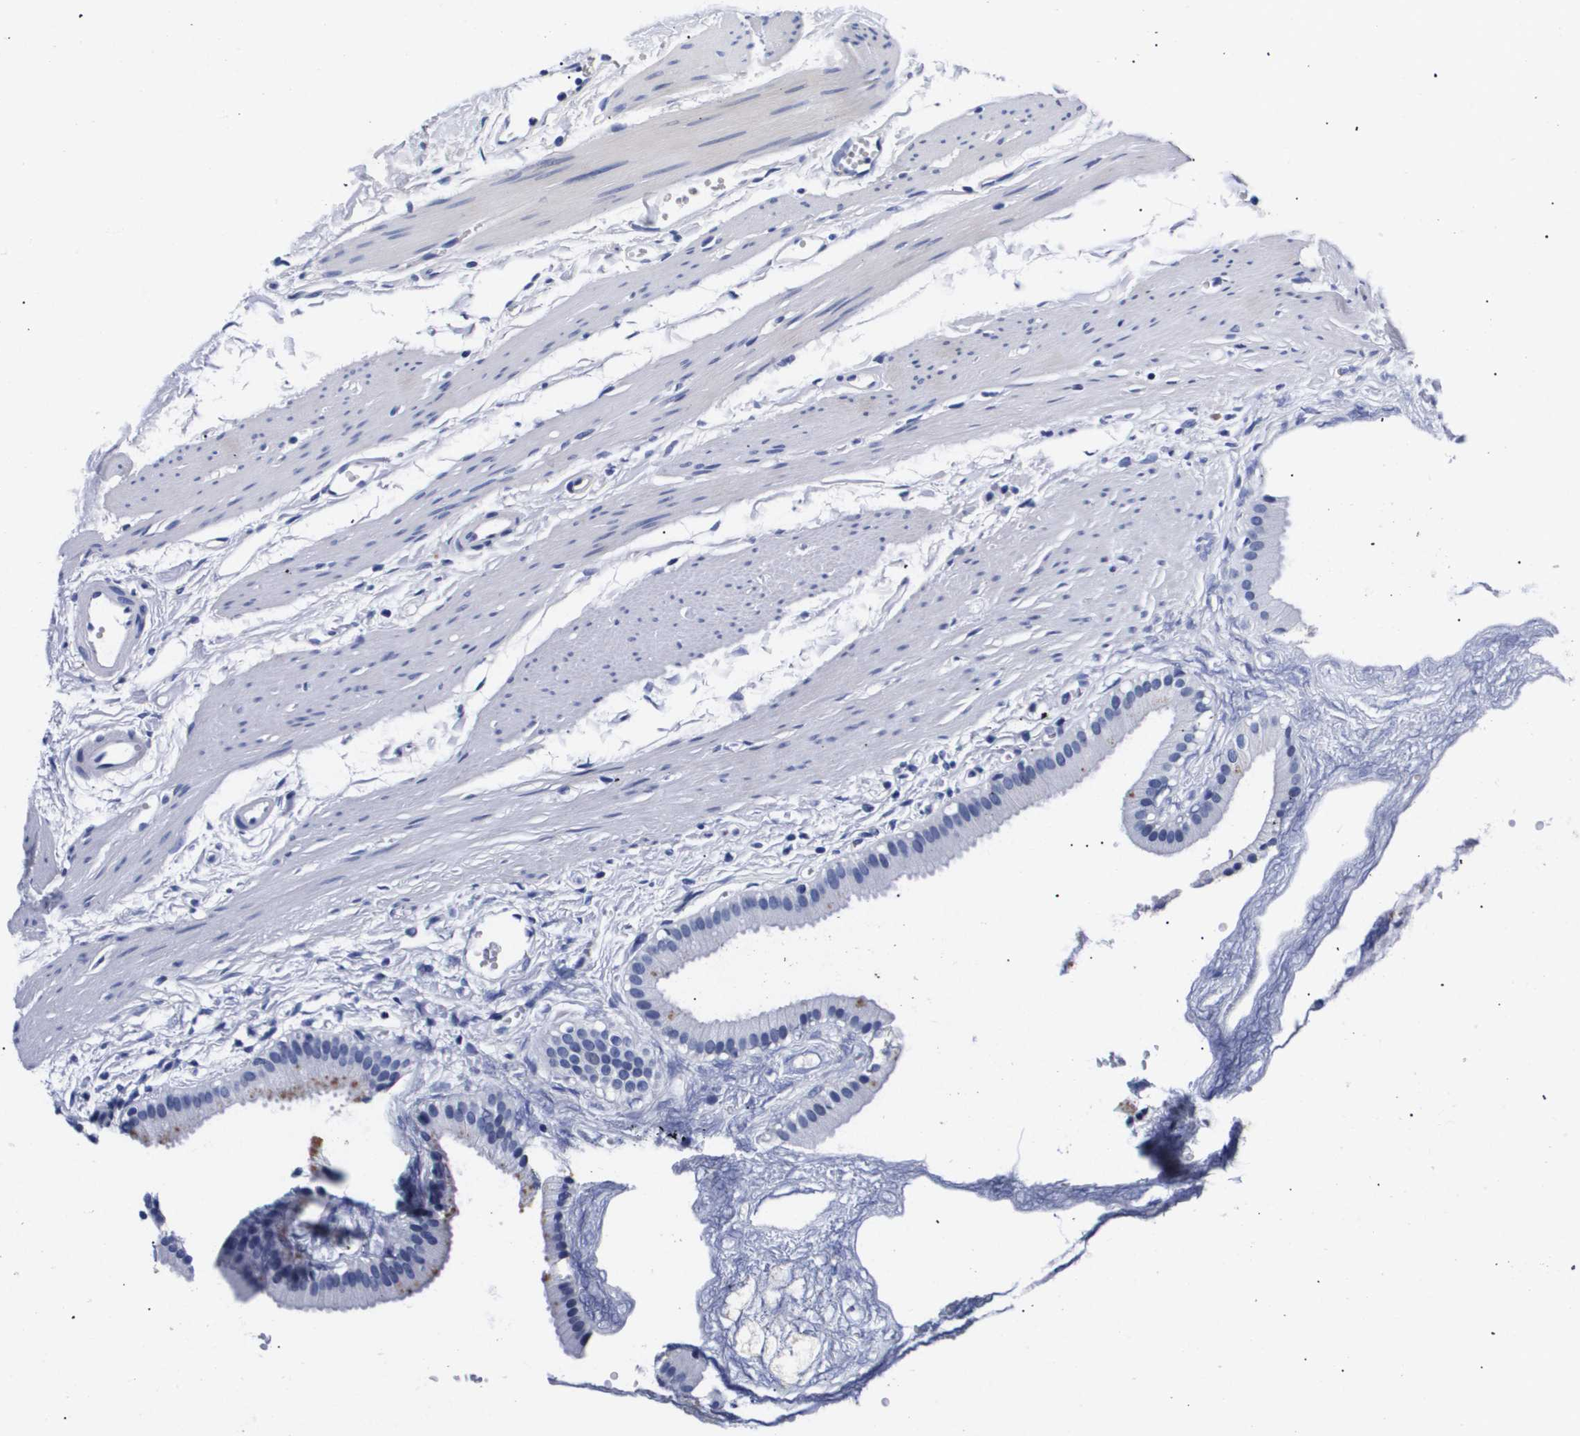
{"staining": {"intensity": "negative", "quantity": "none", "location": "none"}, "tissue": "gallbladder", "cell_type": "Glandular cells", "image_type": "normal", "snomed": [{"axis": "morphology", "description": "Normal tissue, NOS"}, {"axis": "topography", "description": "Gallbladder"}], "caption": "Histopathology image shows no significant protein staining in glandular cells of benign gallbladder.", "gene": "ATP6V0A4", "patient": {"sex": "female", "age": 64}}